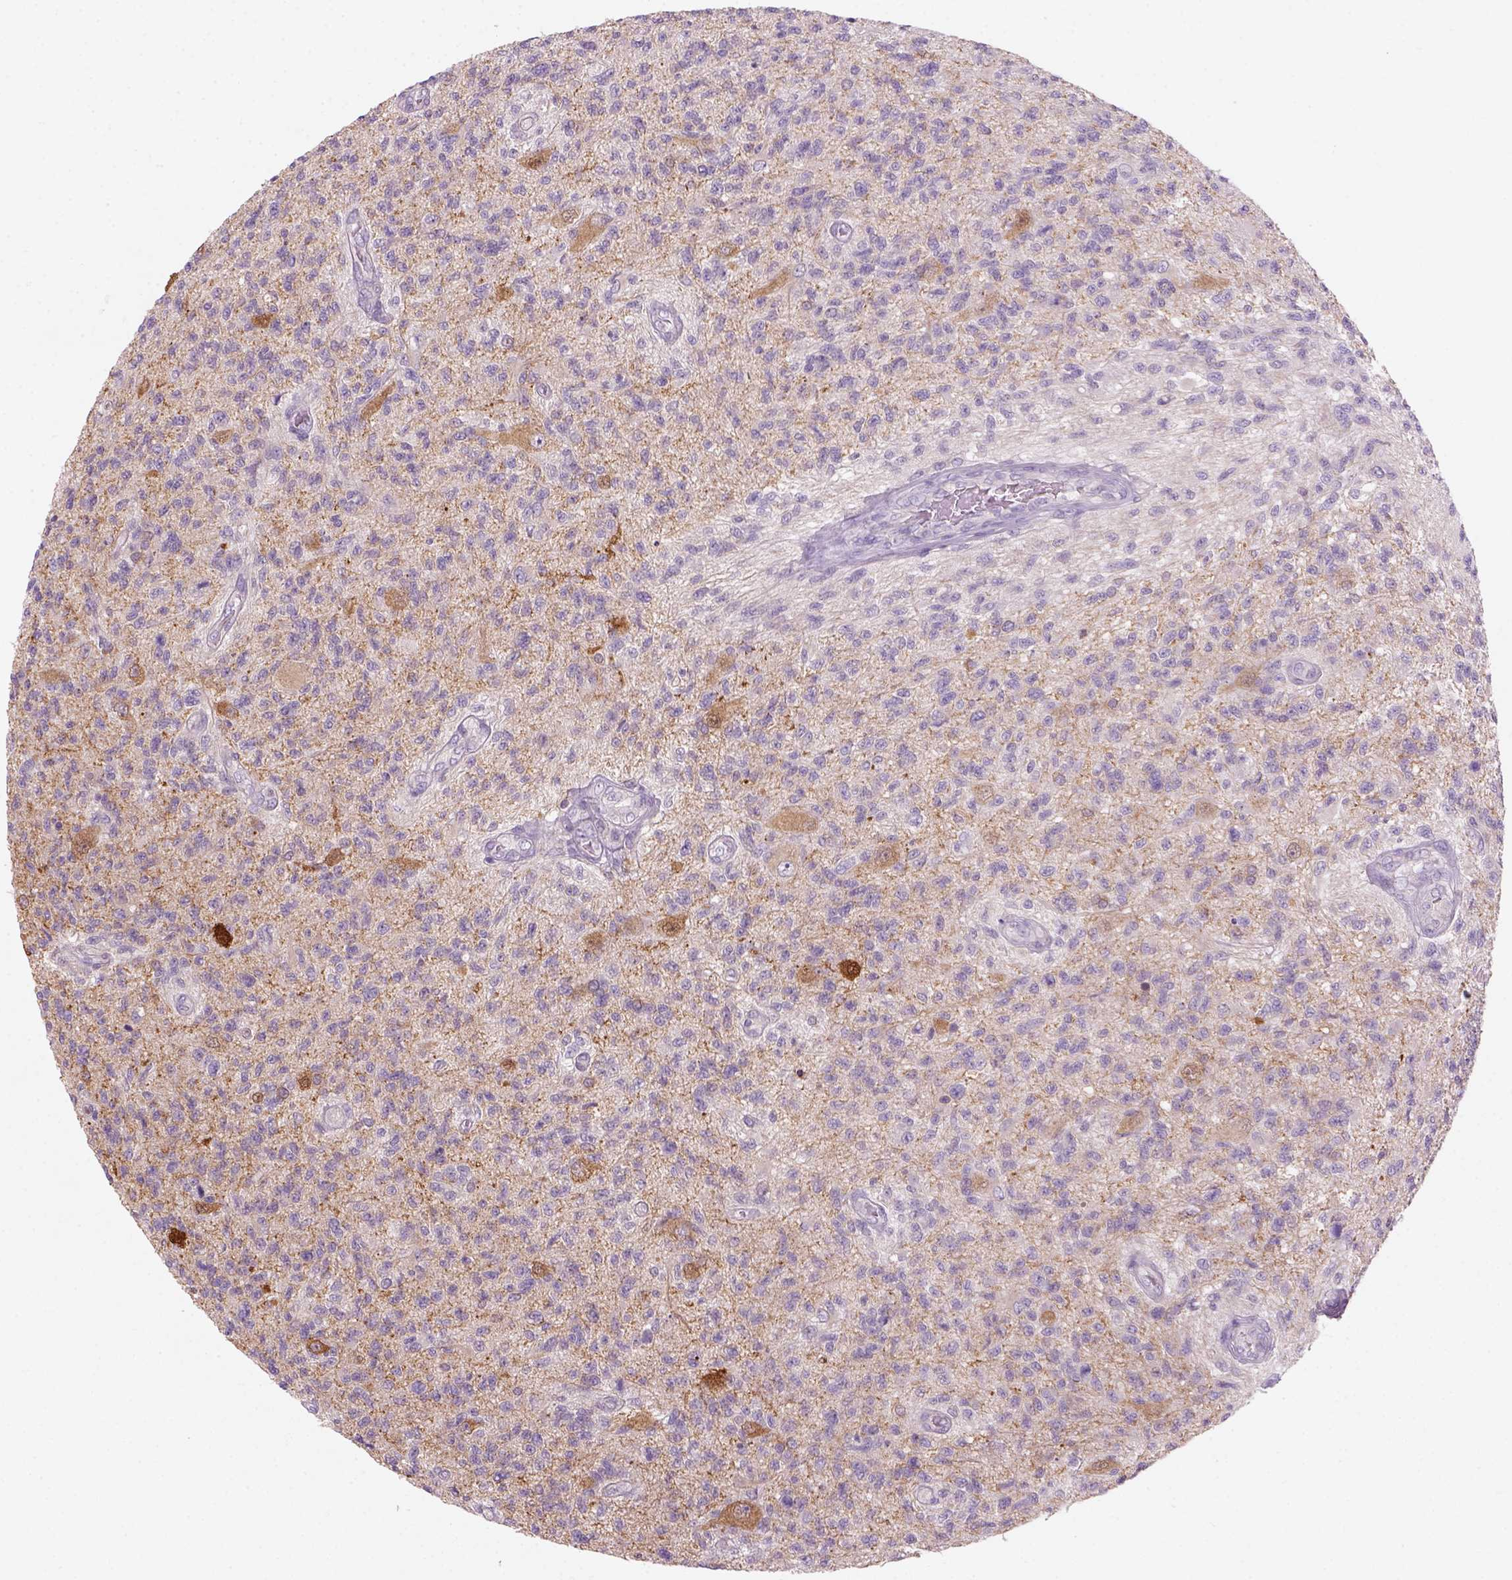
{"staining": {"intensity": "negative", "quantity": "none", "location": "none"}, "tissue": "glioma", "cell_type": "Tumor cells", "image_type": "cancer", "snomed": [{"axis": "morphology", "description": "Glioma, malignant, High grade"}, {"axis": "topography", "description": "Brain"}], "caption": "Tumor cells are negative for protein expression in human glioma.", "gene": "GOT1", "patient": {"sex": "male", "age": 56}}